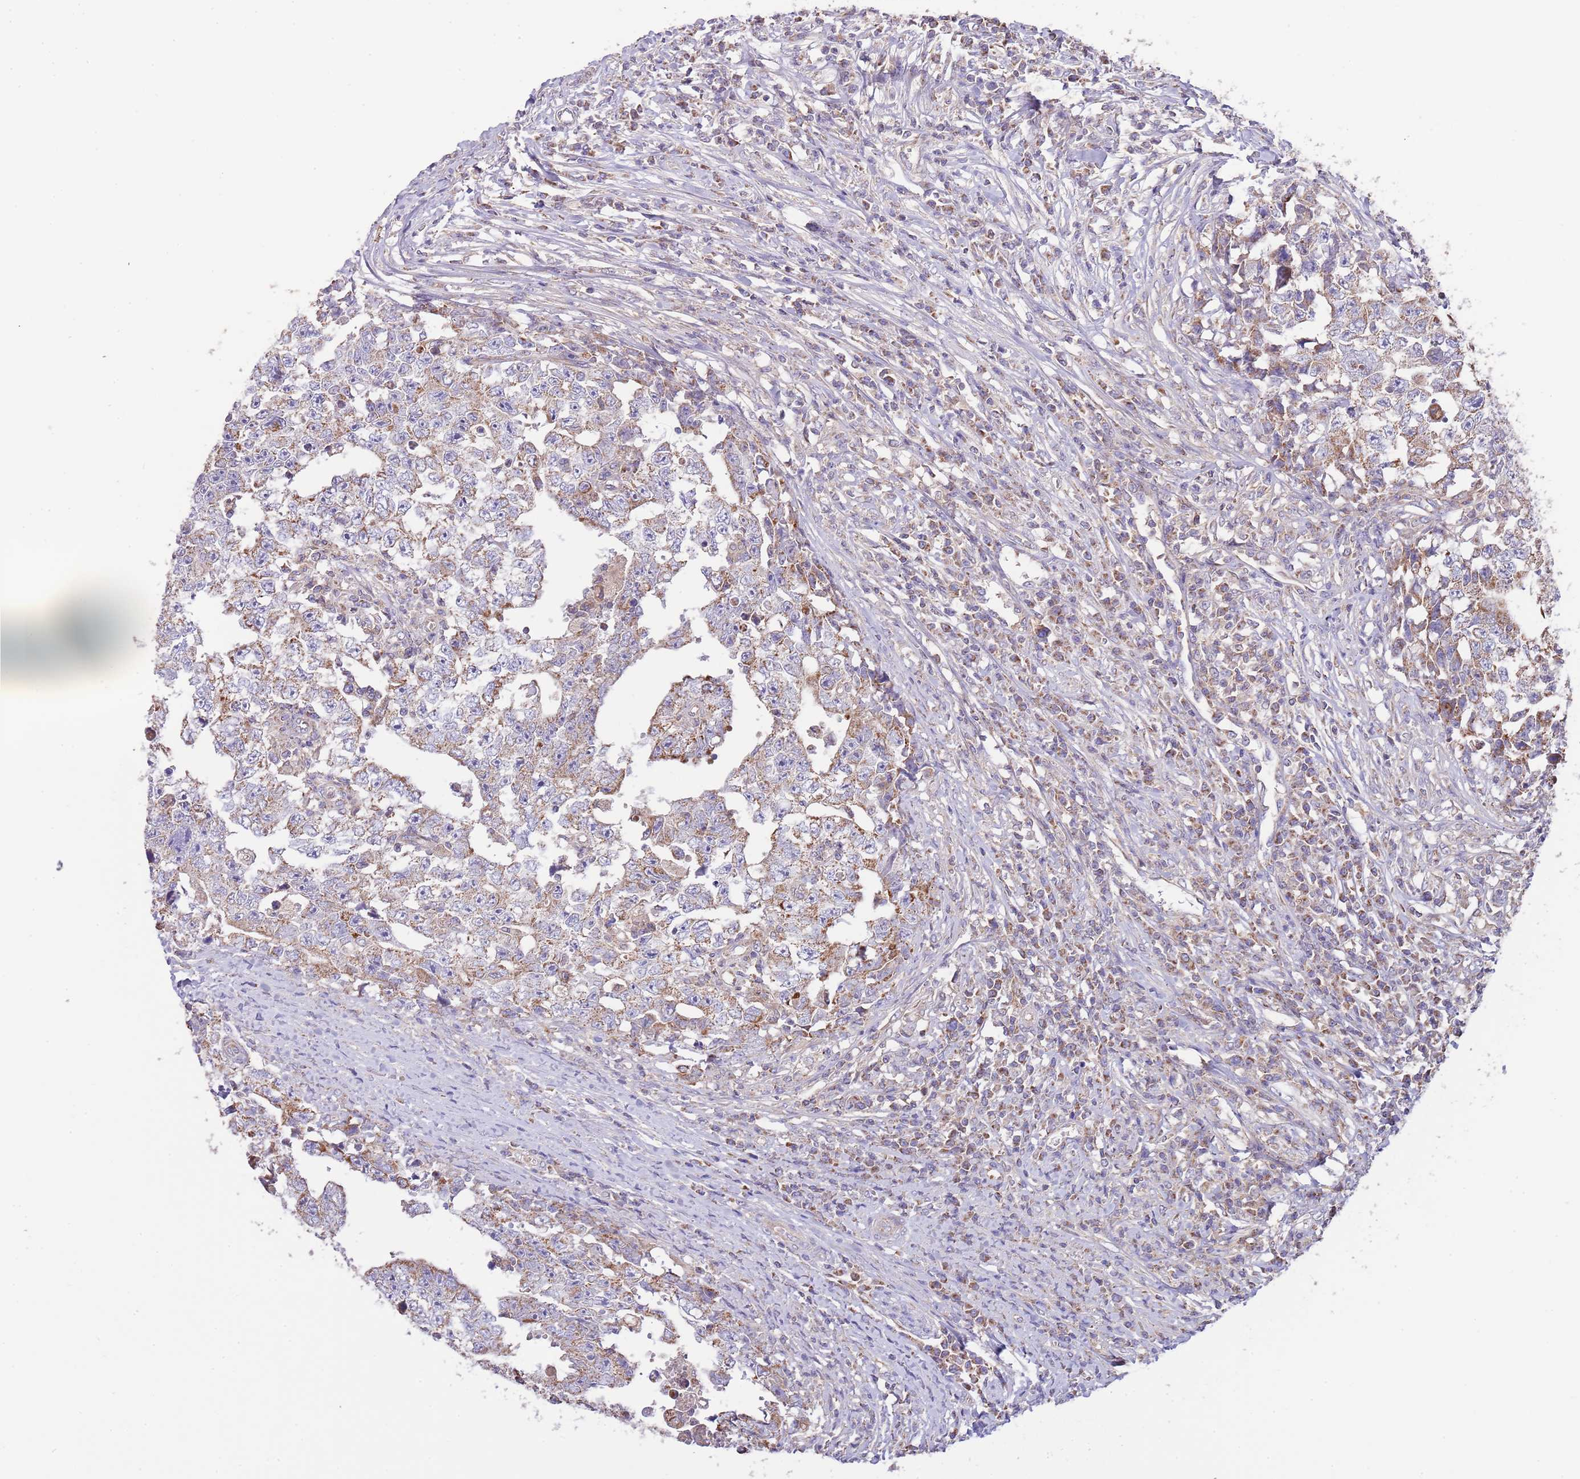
{"staining": {"intensity": "moderate", "quantity": "25%-75%", "location": "cytoplasmic/membranous"}, "tissue": "testis cancer", "cell_type": "Tumor cells", "image_type": "cancer", "snomed": [{"axis": "morphology", "description": "Carcinoma, Embryonal, NOS"}, {"axis": "topography", "description": "Testis"}], "caption": "This micrograph reveals testis cancer stained with immunohistochemistry to label a protein in brown. The cytoplasmic/membranous of tumor cells show moderate positivity for the protein. Nuclei are counter-stained blue.", "gene": "DNAJA3", "patient": {"sex": "male", "age": 25}}